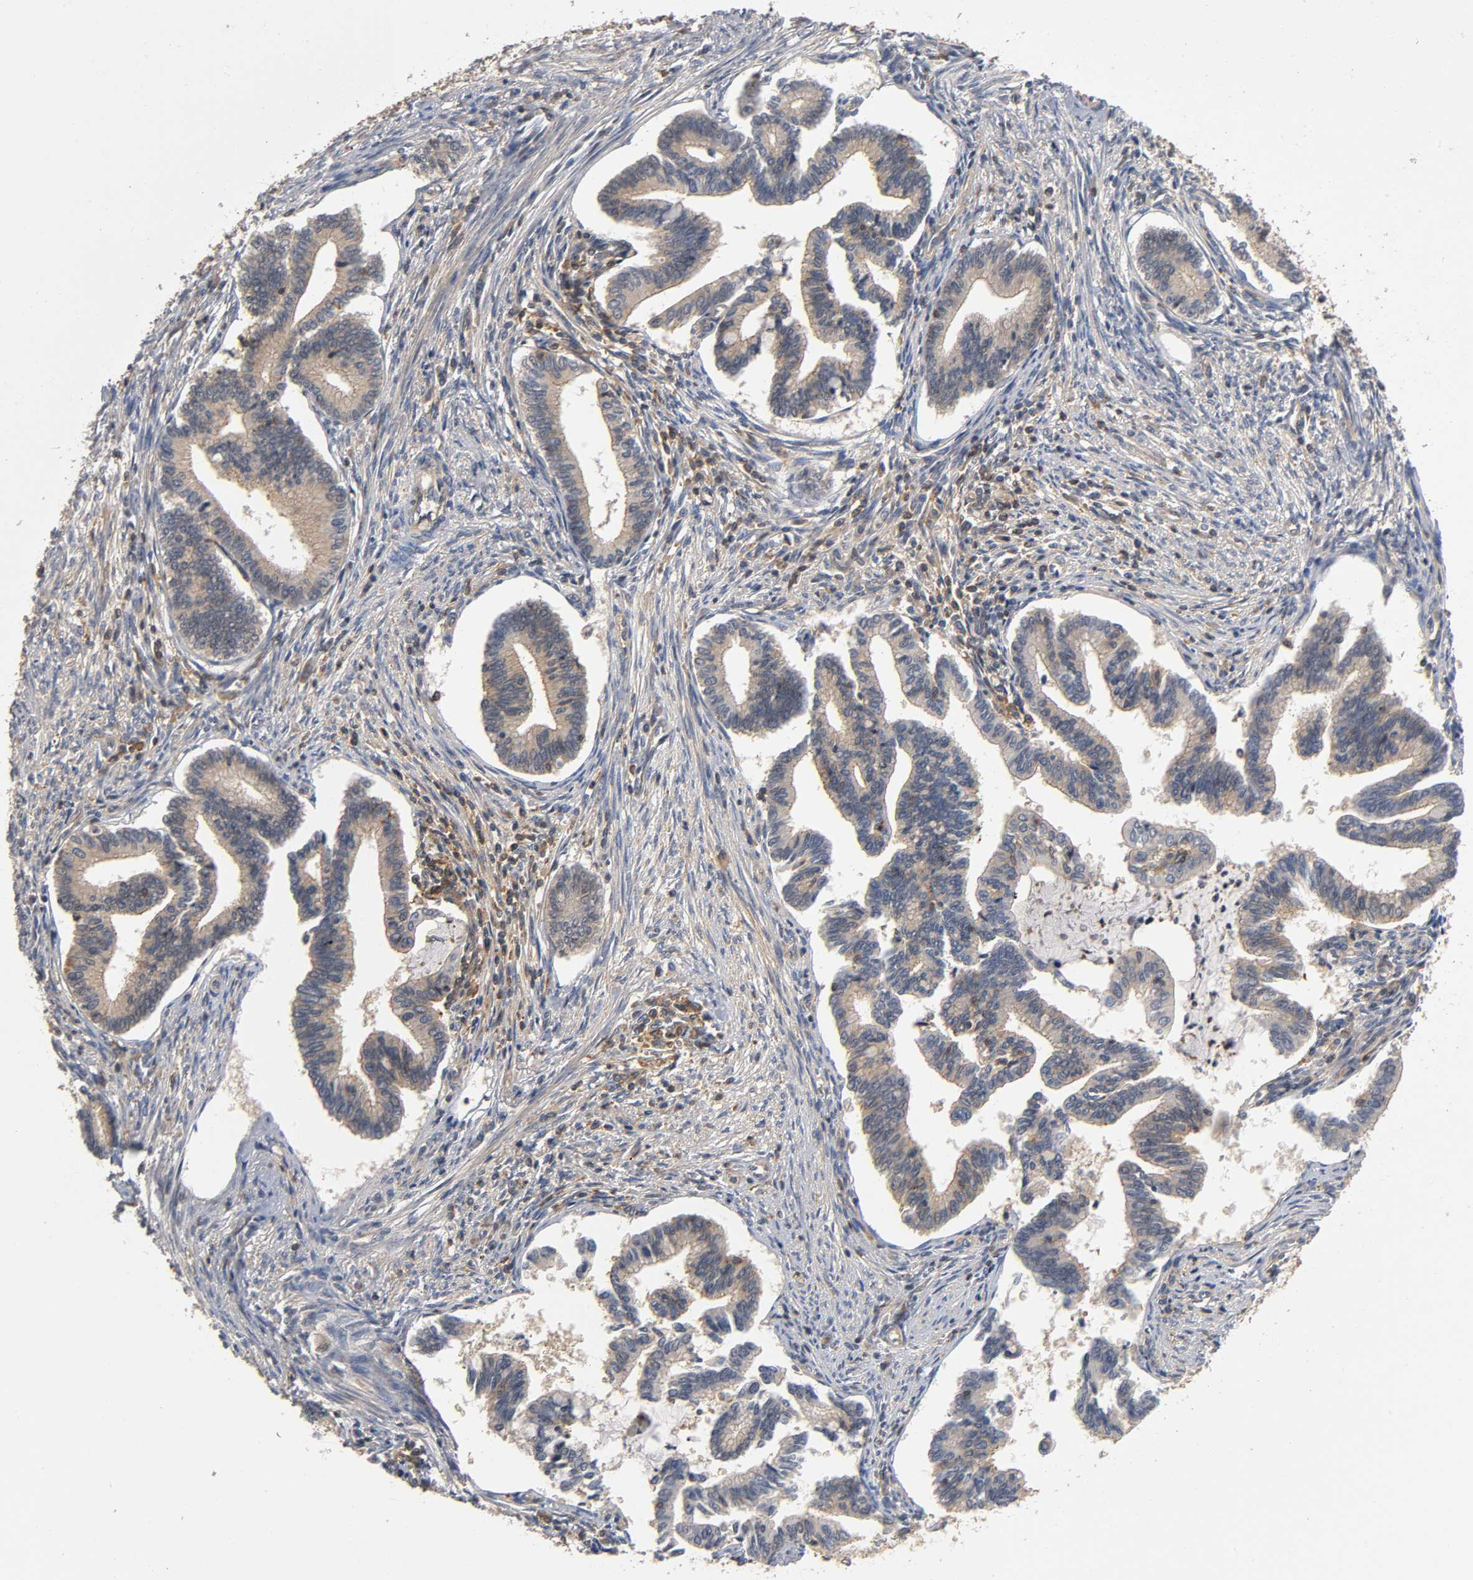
{"staining": {"intensity": "moderate", "quantity": ">75%", "location": "cytoplasmic/membranous"}, "tissue": "cervical cancer", "cell_type": "Tumor cells", "image_type": "cancer", "snomed": [{"axis": "morphology", "description": "Adenocarcinoma, NOS"}, {"axis": "topography", "description": "Cervix"}], "caption": "Tumor cells exhibit moderate cytoplasmic/membranous expression in about >75% of cells in cervical cancer (adenocarcinoma). (Stains: DAB in brown, nuclei in blue, Microscopy: brightfield microscopy at high magnification).", "gene": "ACTR2", "patient": {"sex": "female", "age": 36}}